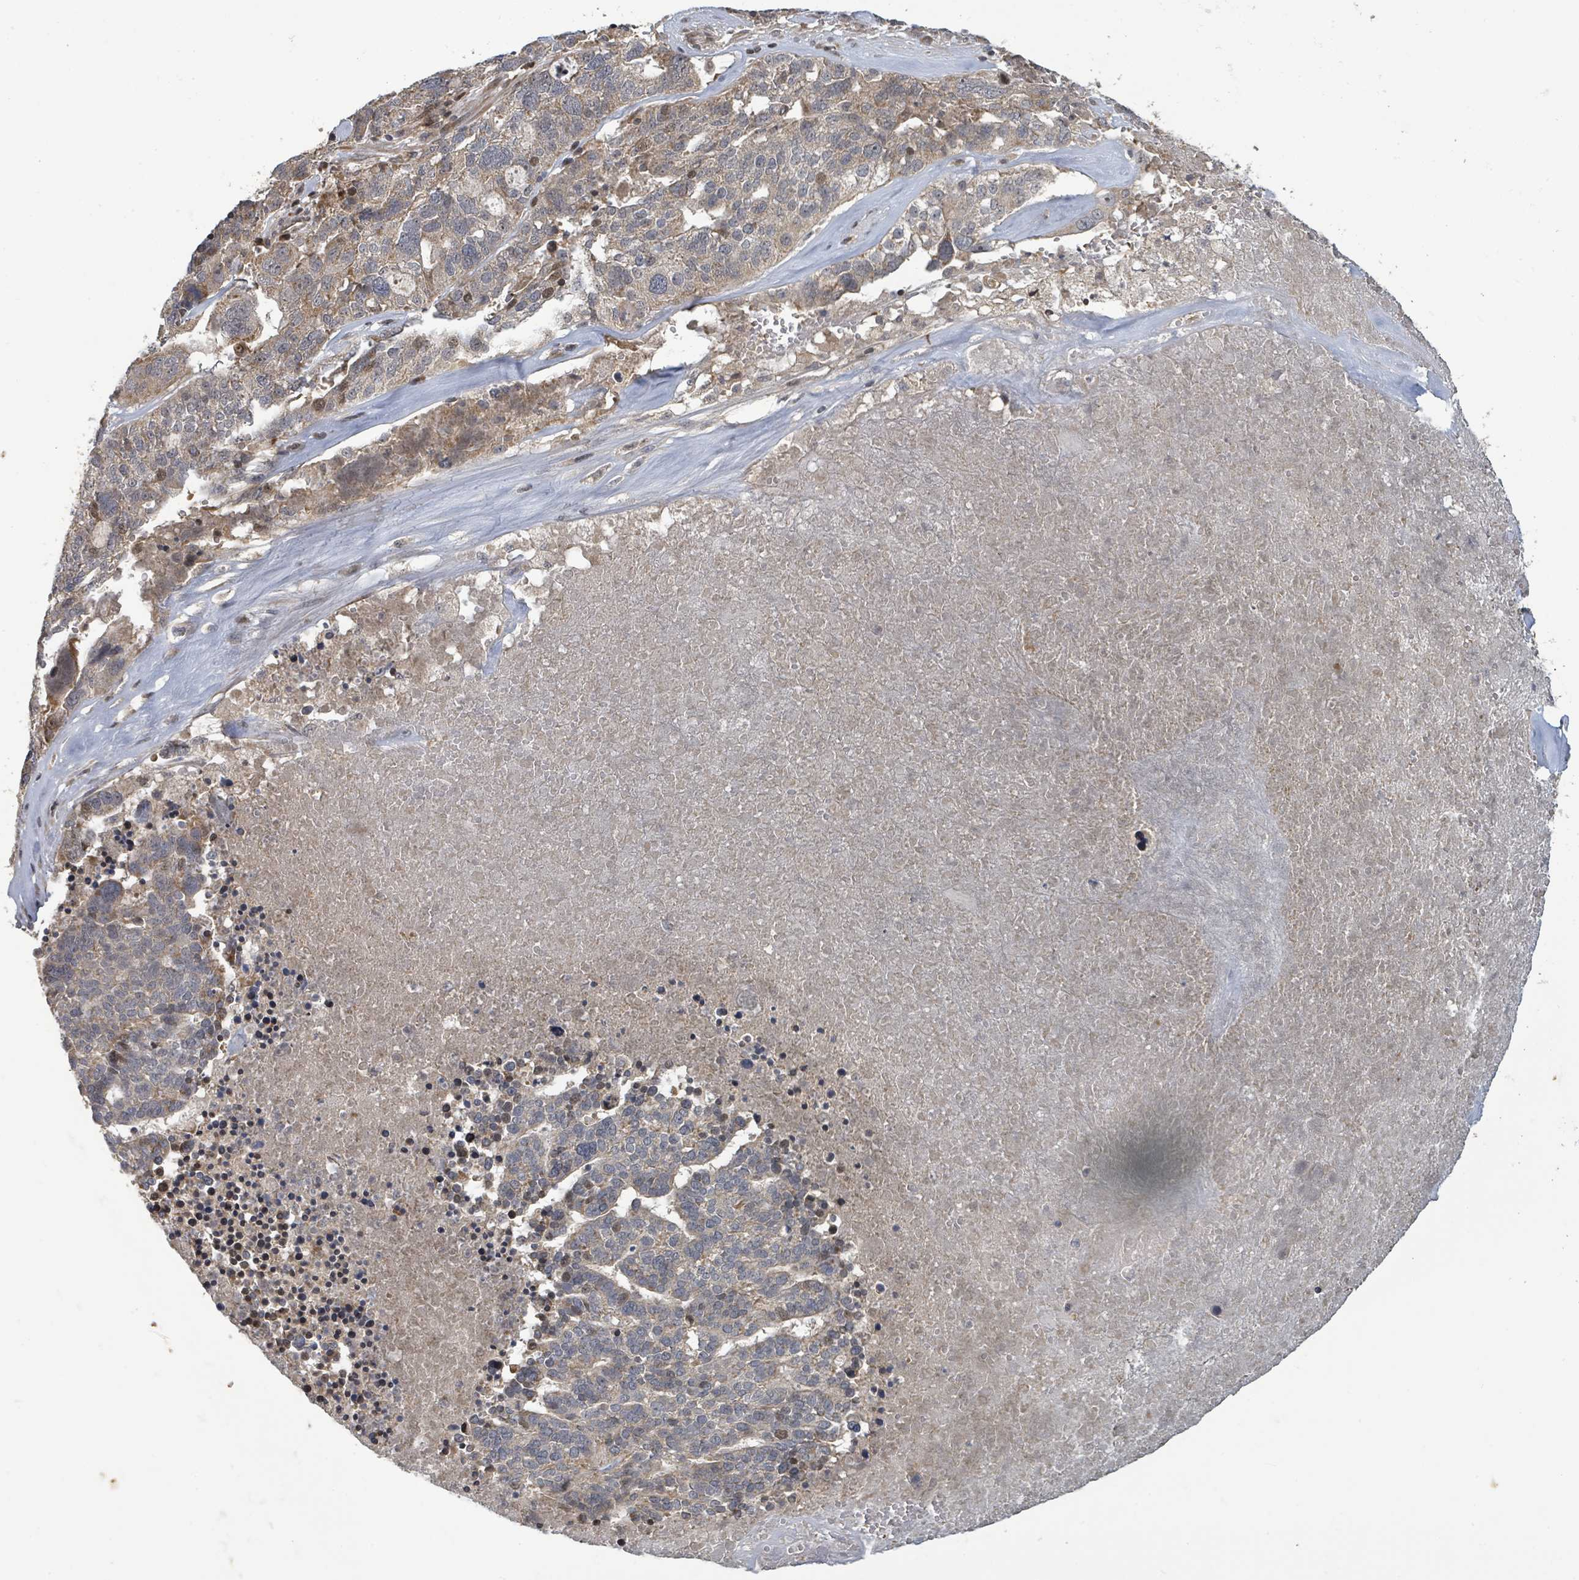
{"staining": {"intensity": "weak", "quantity": "<25%", "location": "cytoplasmic/membranous,nuclear"}, "tissue": "ovarian cancer", "cell_type": "Tumor cells", "image_type": "cancer", "snomed": [{"axis": "morphology", "description": "Cystadenocarcinoma, serous, NOS"}, {"axis": "topography", "description": "Ovary"}], "caption": "Human ovarian serous cystadenocarcinoma stained for a protein using immunohistochemistry displays no staining in tumor cells.", "gene": "ITGA11", "patient": {"sex": "female", "age": 59}}